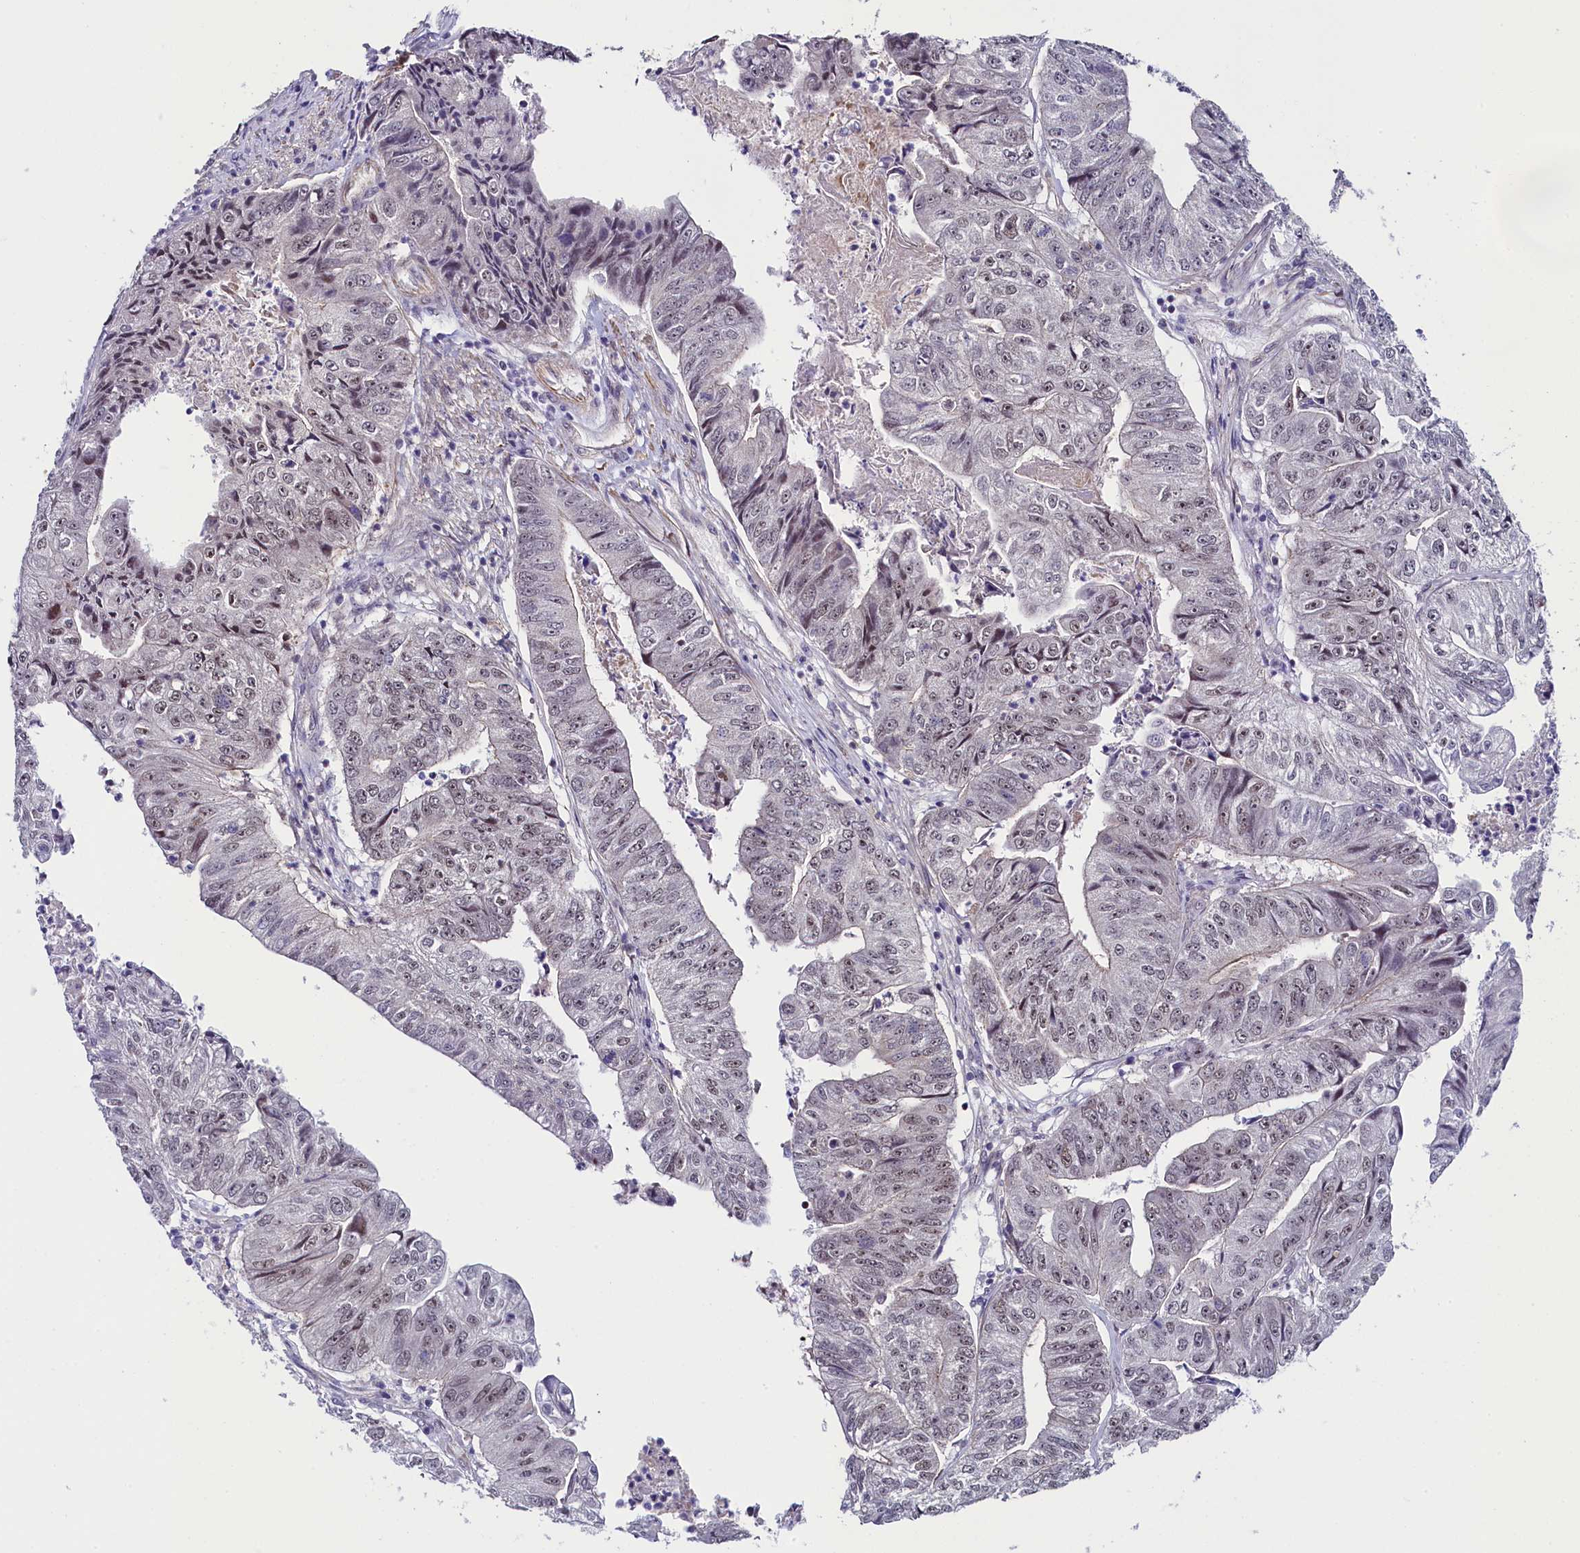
{"staining": {"intensity": "weak", "quantity": "25%-75%", "location": "nuclear"}, "tissue": "colorectal cancer", "cell_type": "Tumor cells", "image_type": "cancer", "snomed": [{"axis": "morphology", "description": "Adenocarcinoma, NOS"}, {"axis": "topography", "description": "Colon"}], "caption": "Approximately 25%-75% of tumor cells in adenocarcinoma (colorectal) reveal weak nuclear protein expression as visualized by brown immunohistochemical staining.", "gene": "INTS14", "patient": {"sex": "female", "age": 67}}